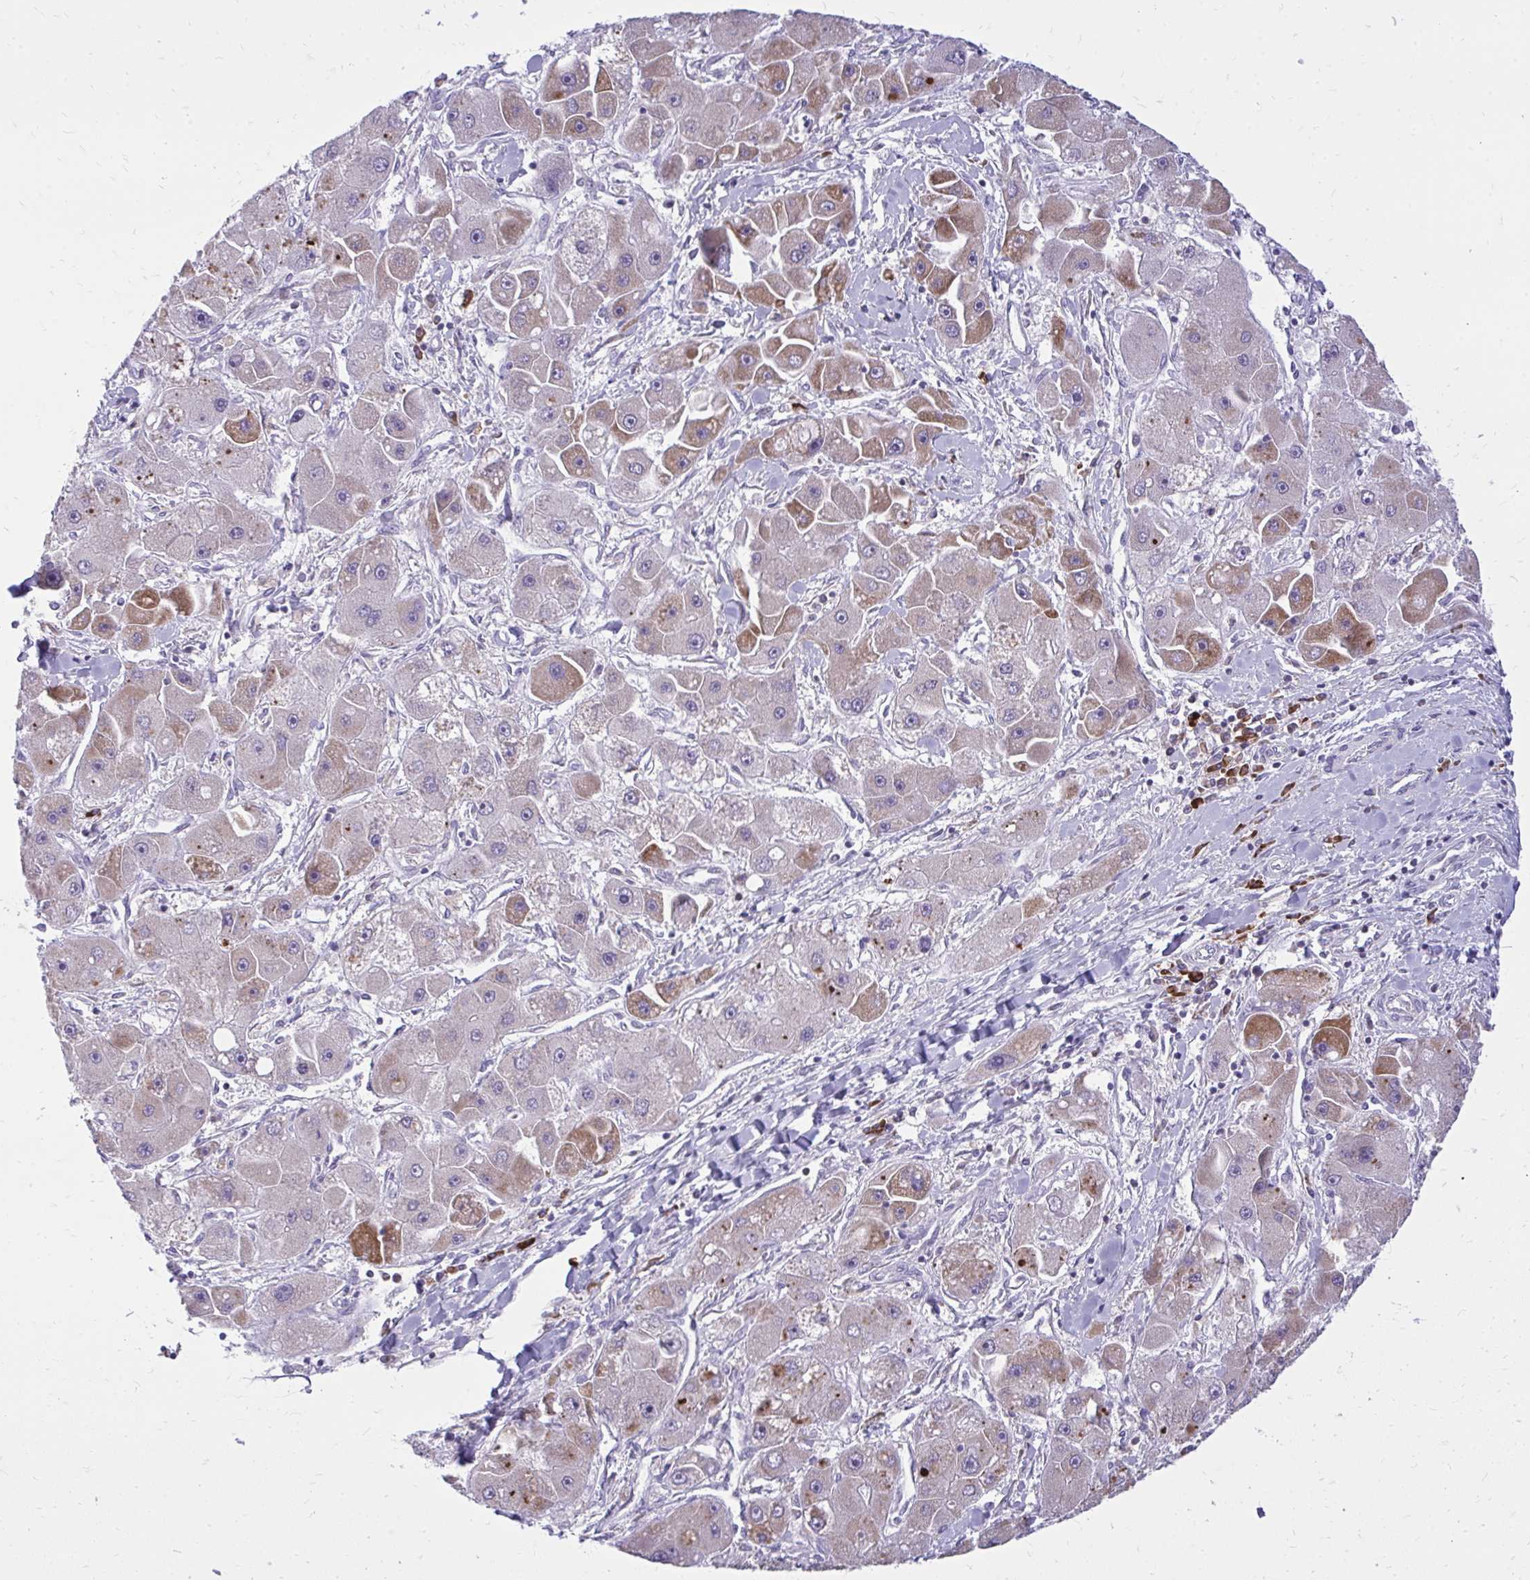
{"staining": {"intensity": "moderate", "quantity": "25%-75%", "location": "cytoplasmic/membranous"}, "tissue": "liver cancer", "cell_type": "Tumor cells", "image_type": "cancer", "snomed": [{"axis": "morphology", "description": "Carcinoma, Hepatocellular, NOS"}, {"axis": "topography", "description": "Liver"}], "caption": "Moderate cytoplasmic/membranous protein expression is present in approximately 25%-75% of tumor cells in hepatocellular carcinoma (liver).", "gene": "RPS6KA2", "patient": {"sex": "male", "age": 24}}